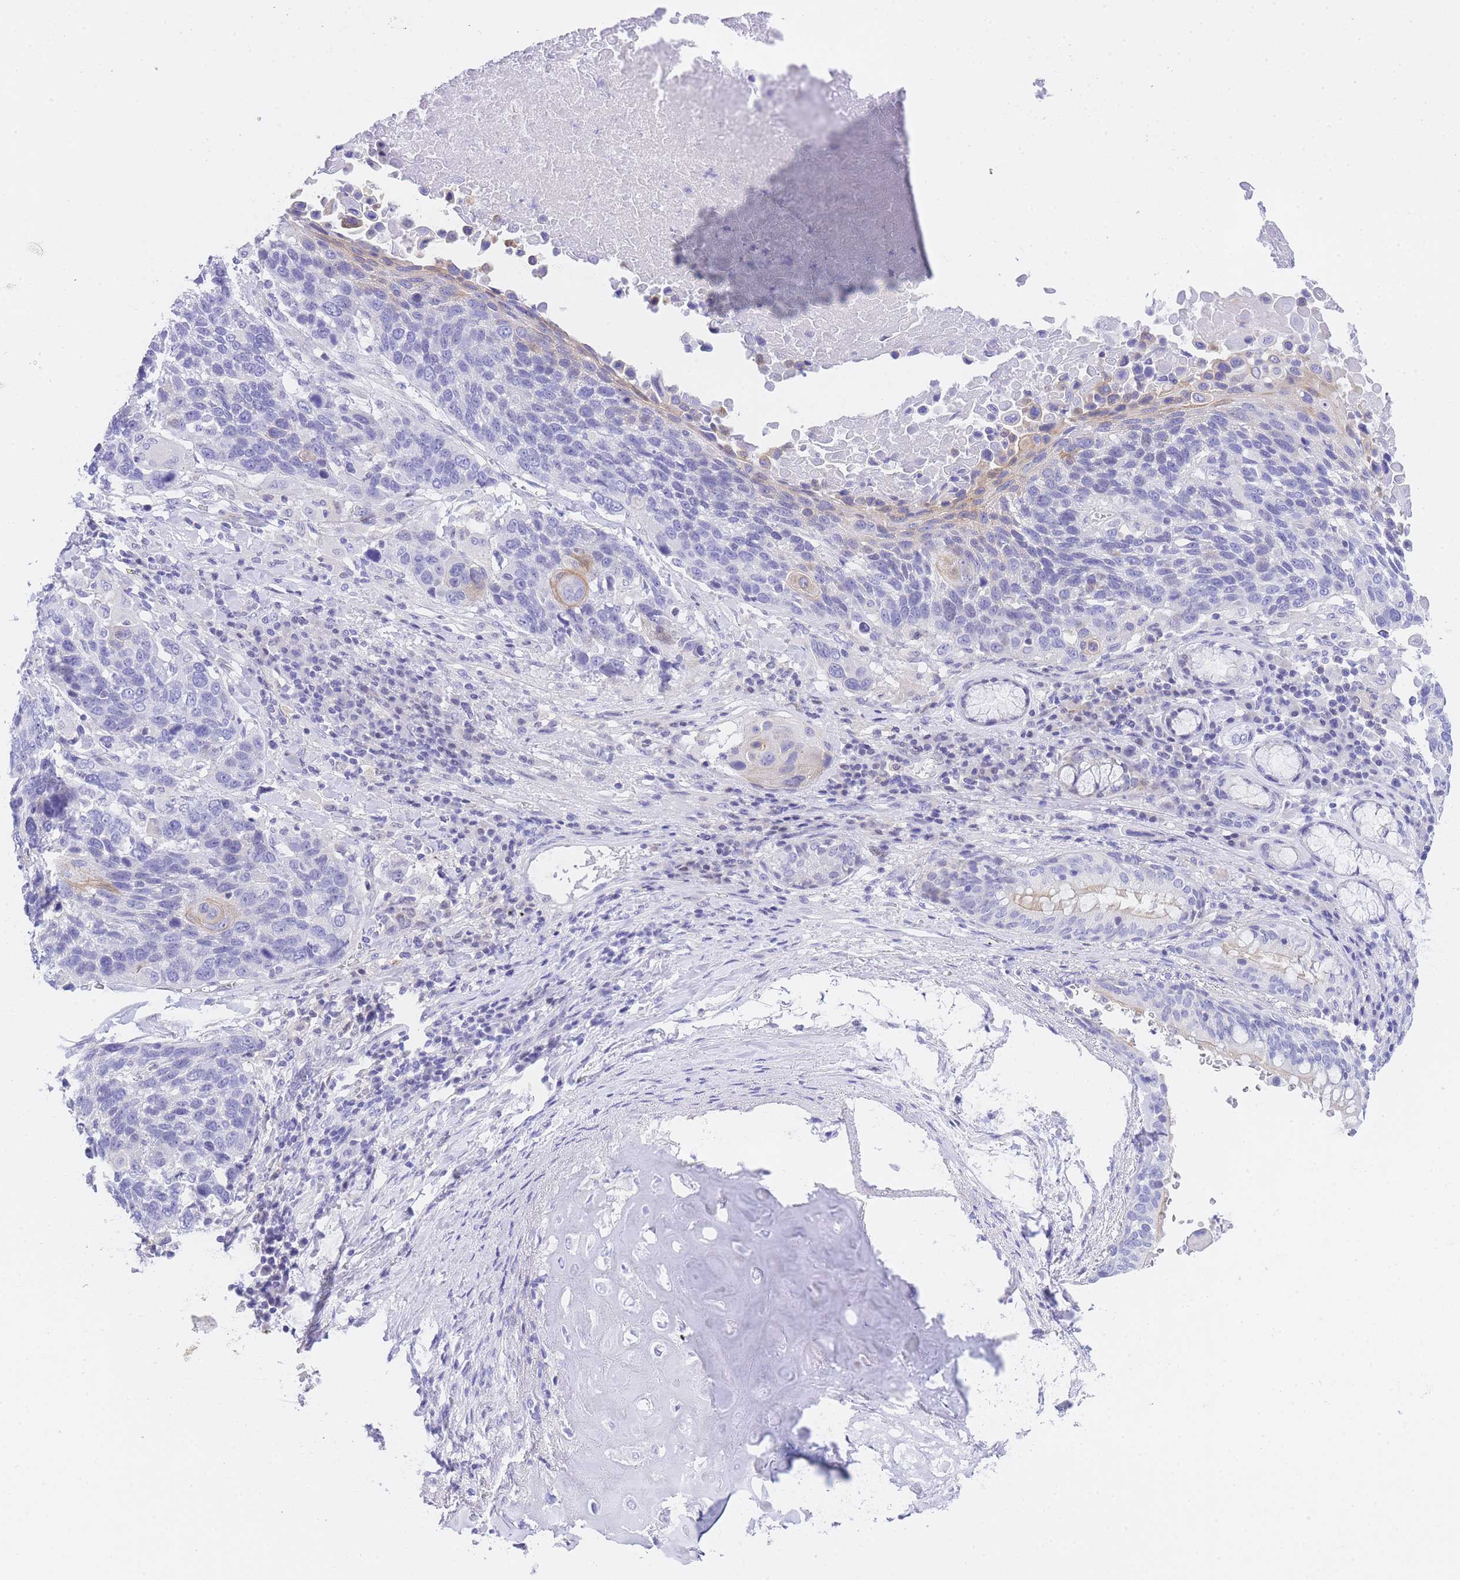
{"staining": {"intensity": "negative", "quantity": "none", "location": "none"}, "tissue": "lung cancer", "cell_type": "Tumor cells", "image_type": "cancer", "snomed": [{"axis": "morphology", "description": "Squamous cell carcinoma, NOS"}, {"axis": "topography", "description": "Lung"}], "caption": "High power microscopy histopathology image of an immunohistochemistry image of squamous cell carcinoma (lung), revealing no significant expression in tumor cells.", "gene": "TIFAB", "patient": {"sex": "male", "age": 66}}